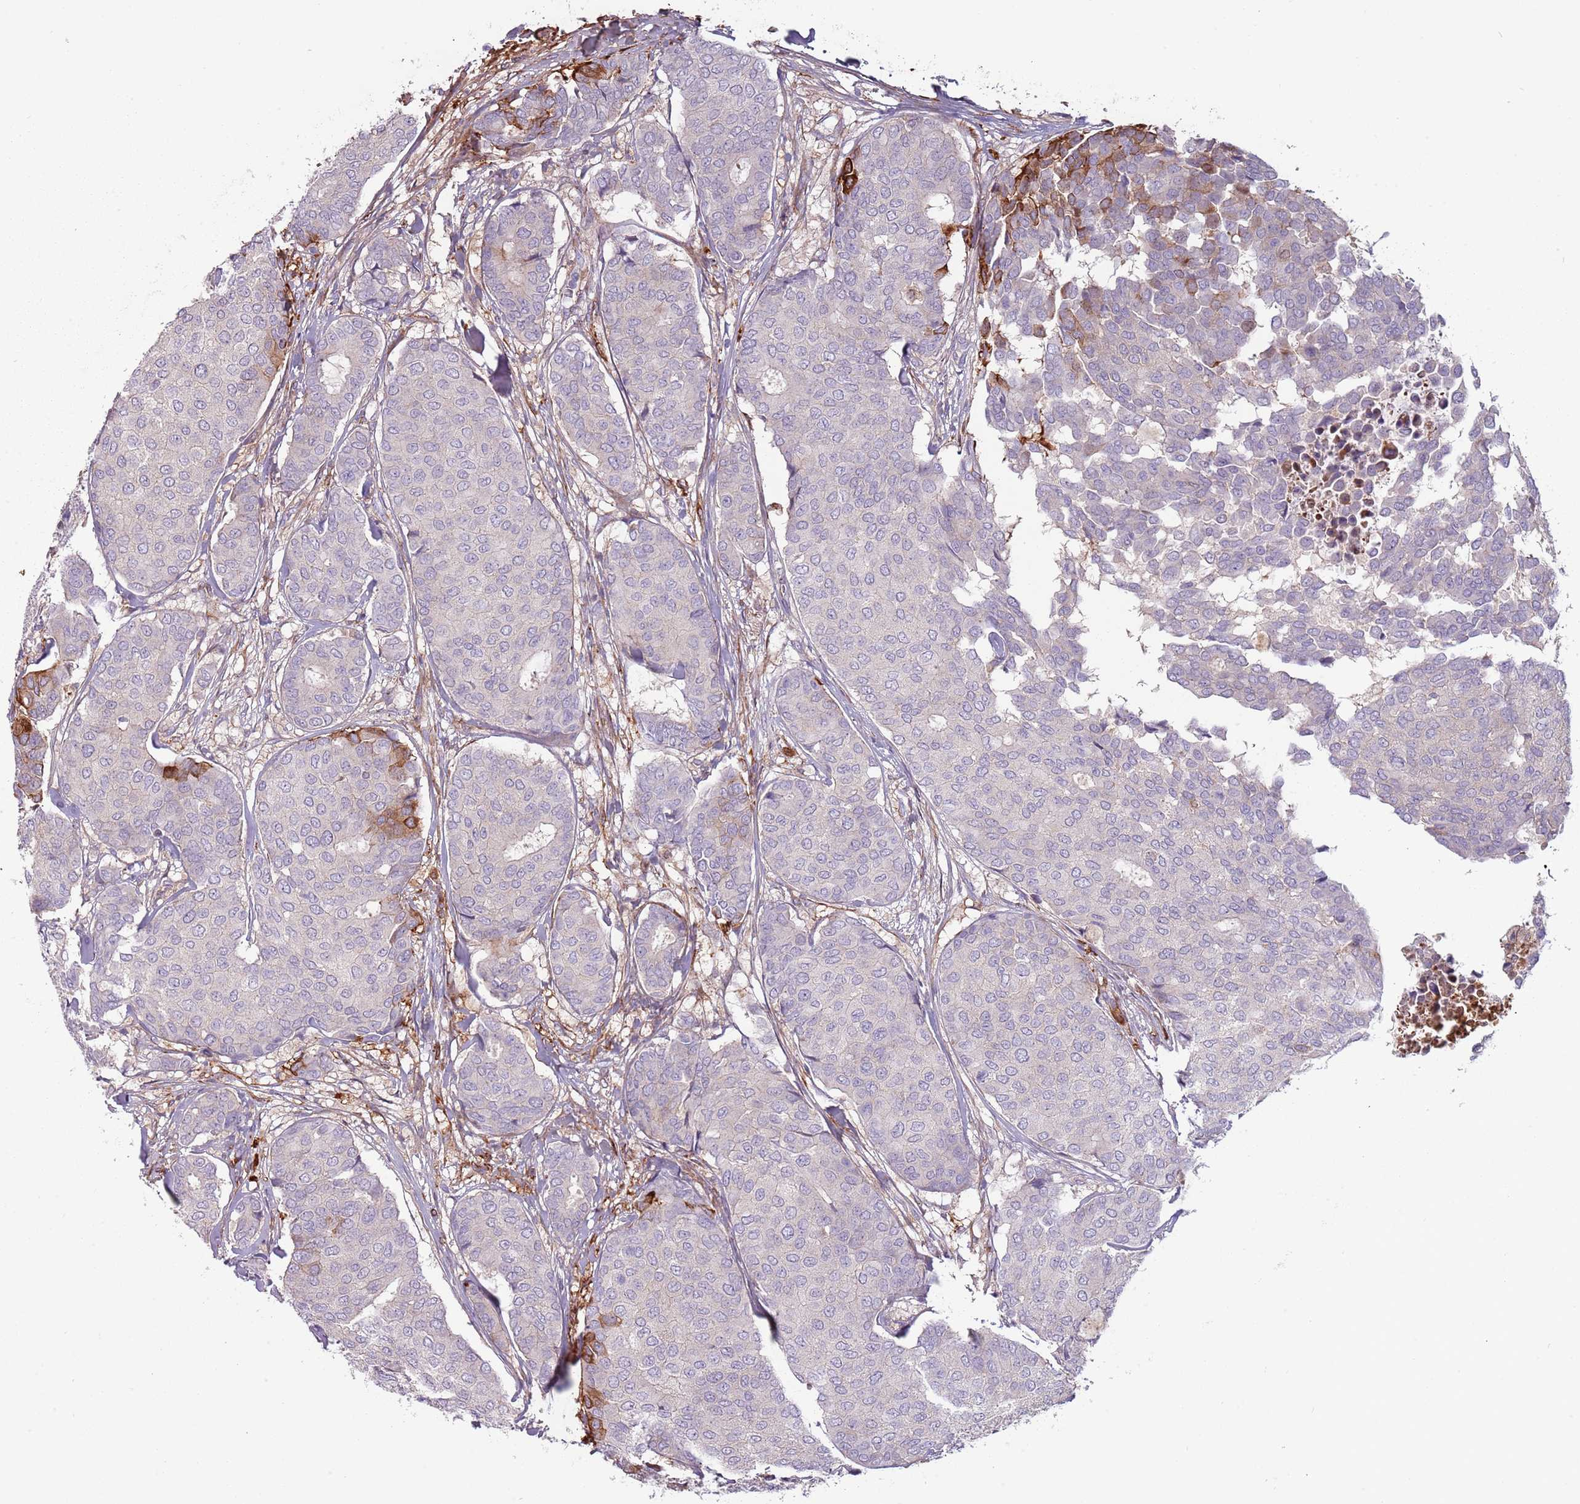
{"staining": {"intensity": "negative", "quantity": "none", "location": "none"}, "tissue": "breast cancer", "cell_type": "Tumor cells", "image_type": "cancer", "snomed": [{"axis": "morphology", "description": "Duct carcinoma"}, {"axis": "topography", "description": "Breast"}], "caption": "Breast invasive ductal carcinoma was stained to show a protein in brown. There is no significant positivity in tumor cells.", "gene": "NADK", "patient": {"sex": "female", "age": 75}}